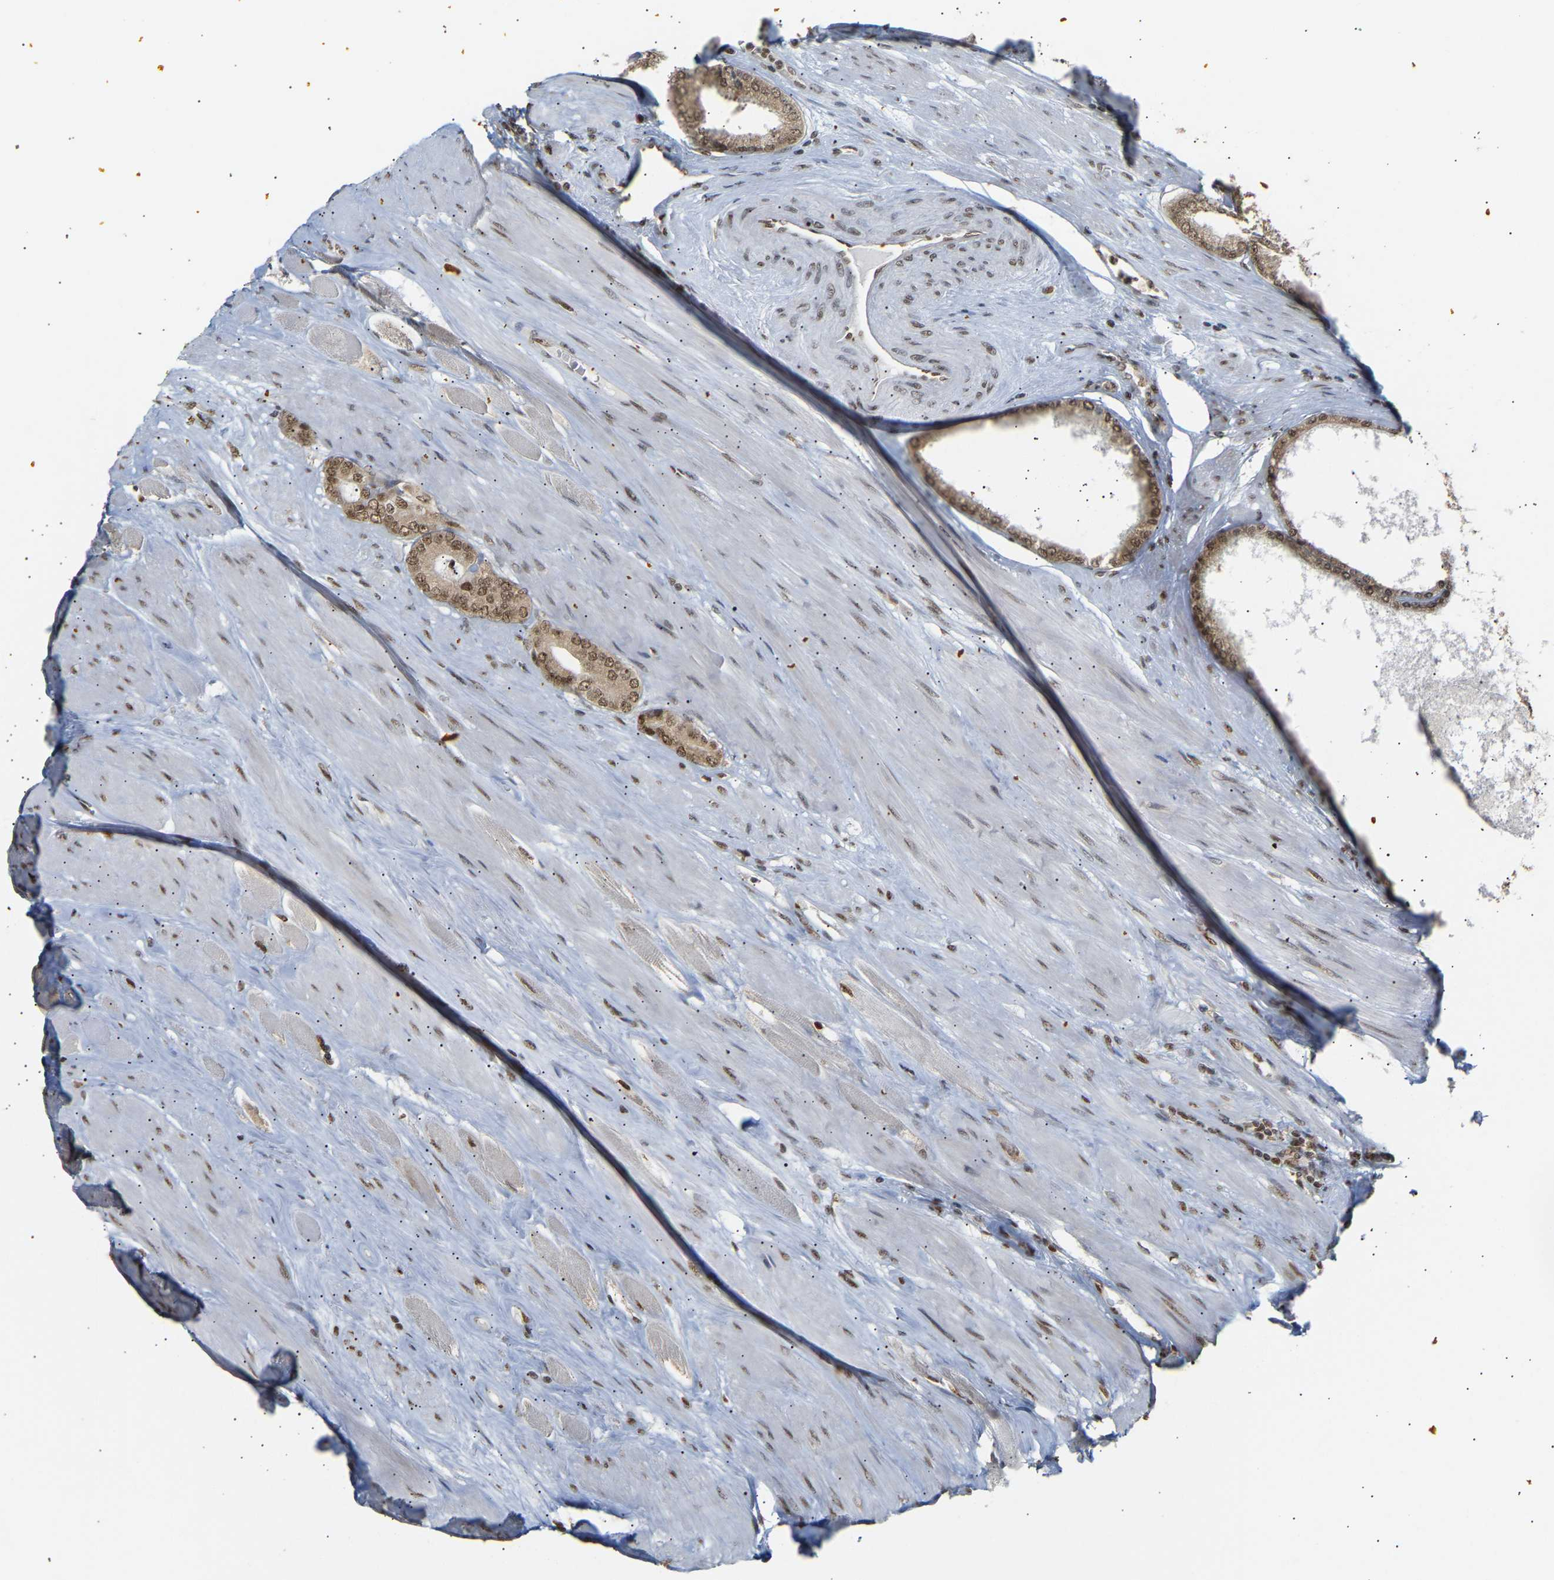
{"staining": {"intensity": "moderate", "quantity": ">75%", "location": "cytoplasmic/membranous,nuclear"}, "tissue": "prostate cancer", "cell_type": "Tumor cells", "image_type": "cancer", "snomed": [{"axis": "morphology", "description": "Adenocarcinoma, High grade"}, {"axis": "topography", "description": "Prostate"}], "caption": "High-magnification brightfield microscopy of adenocarcinoma (high-grade) (prostate) stained with DAB (brown) and counterstained with hematoxylin (blue). tumor cells exhibit moderate cytoplasmic/membranous and nuclear positivity is appreciated in approximately>75% of cells. (Brightfield microscopy of DAB IHC at high magnification).", "gene": "ALYREF", "patient": {"sex": "male", "age": 61}}